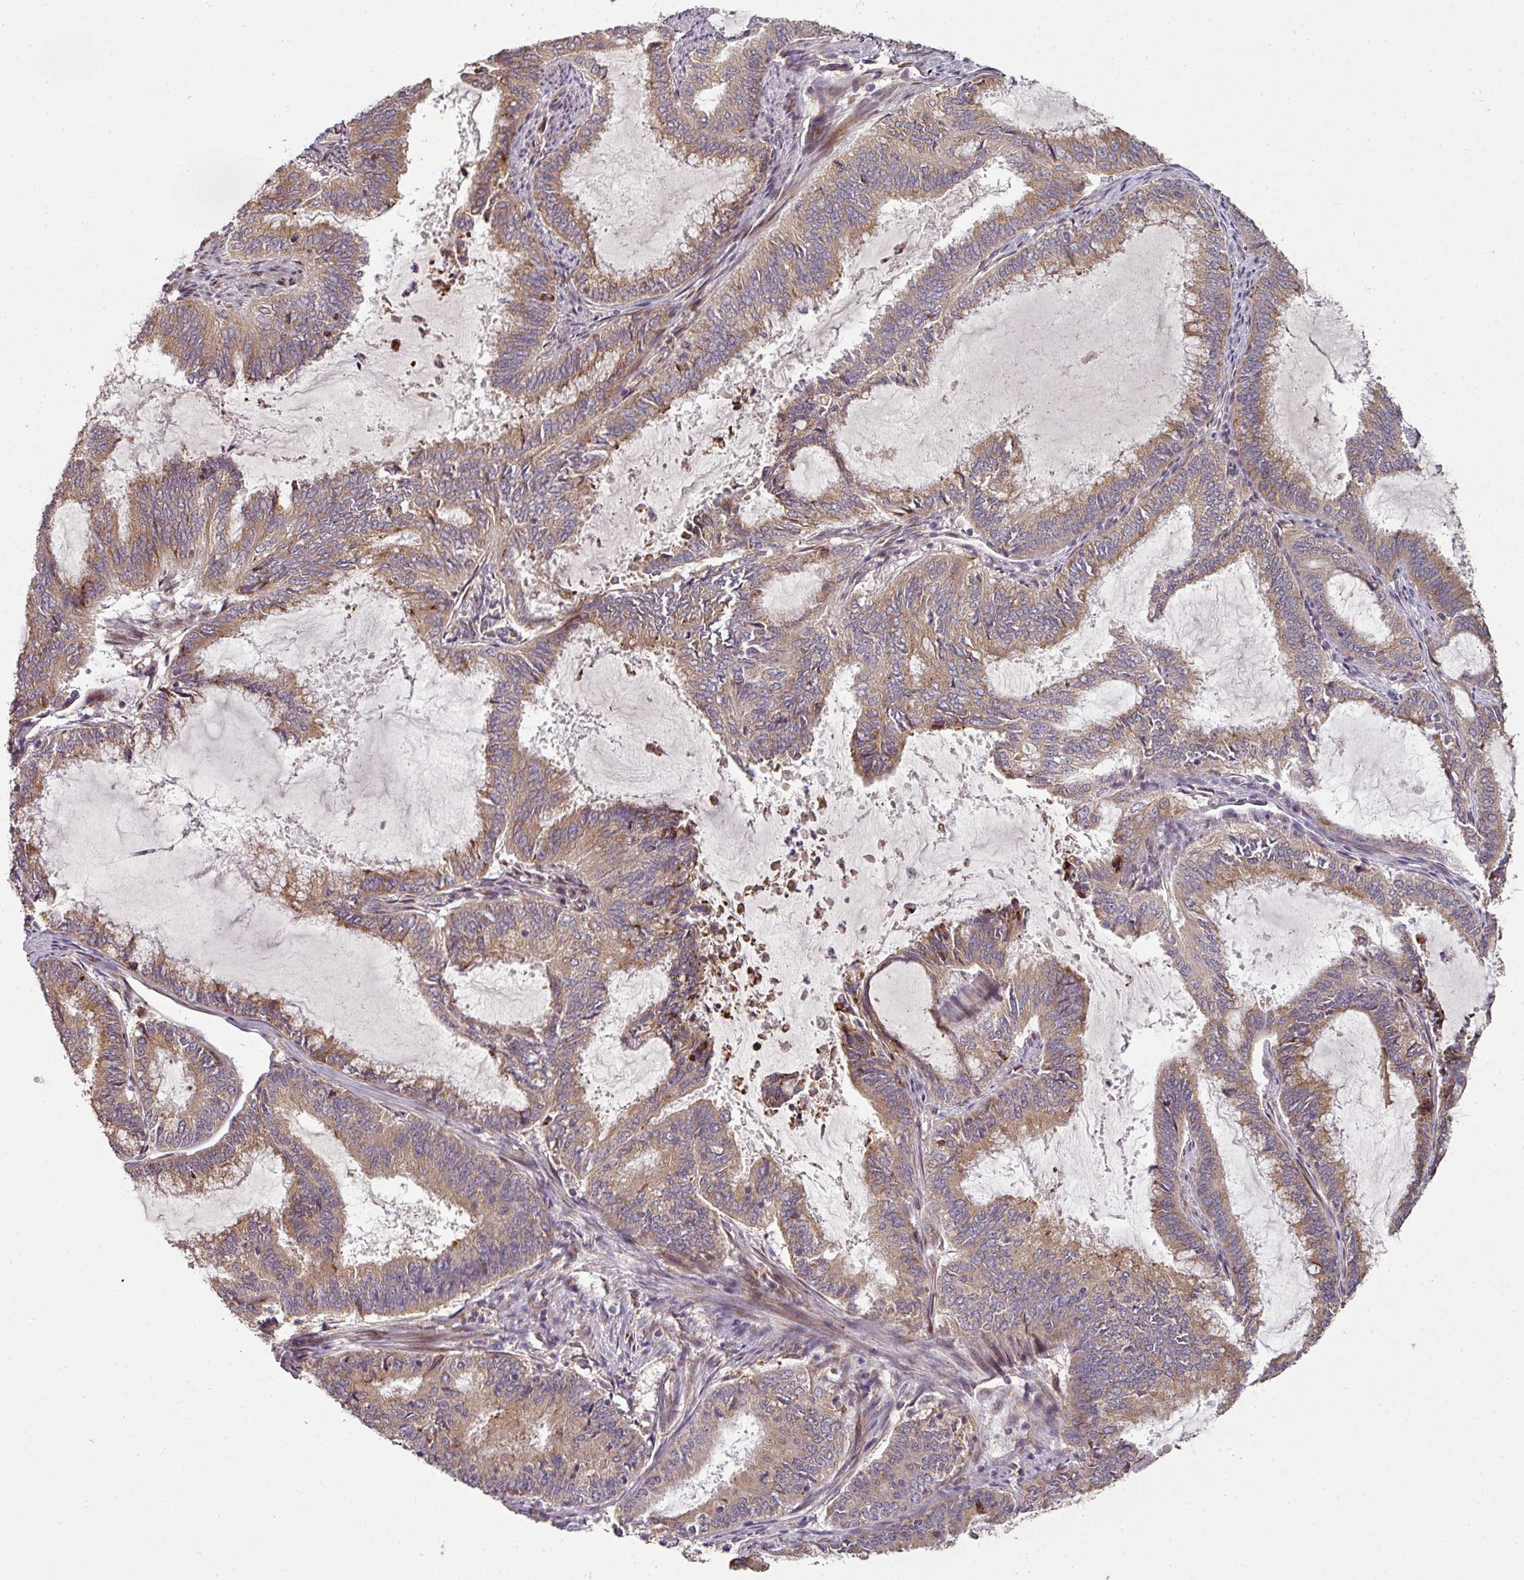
{"staining": {"intensity": "moderate", "quantity": ">75%", "location": "cytoplasmic/membranous"}, "tissue": "endometrial cancer", "cell_type": "Tumor cells", "image_type": "cancer", "snomed": [{"axis": "morphology", "description": "Adenocarcinoma, NOS"}, {"axis": "topography", "description": "Endometrium"}], "caption": "Endometrial cancer (adenocarcinoma) stained for a protein (brown) reveals moderate cytoplasmic/membranous positive expression in about >75% of tumor cells.", "gene": "SPCS3", "patient": {"sex": "female", "age": 51}}